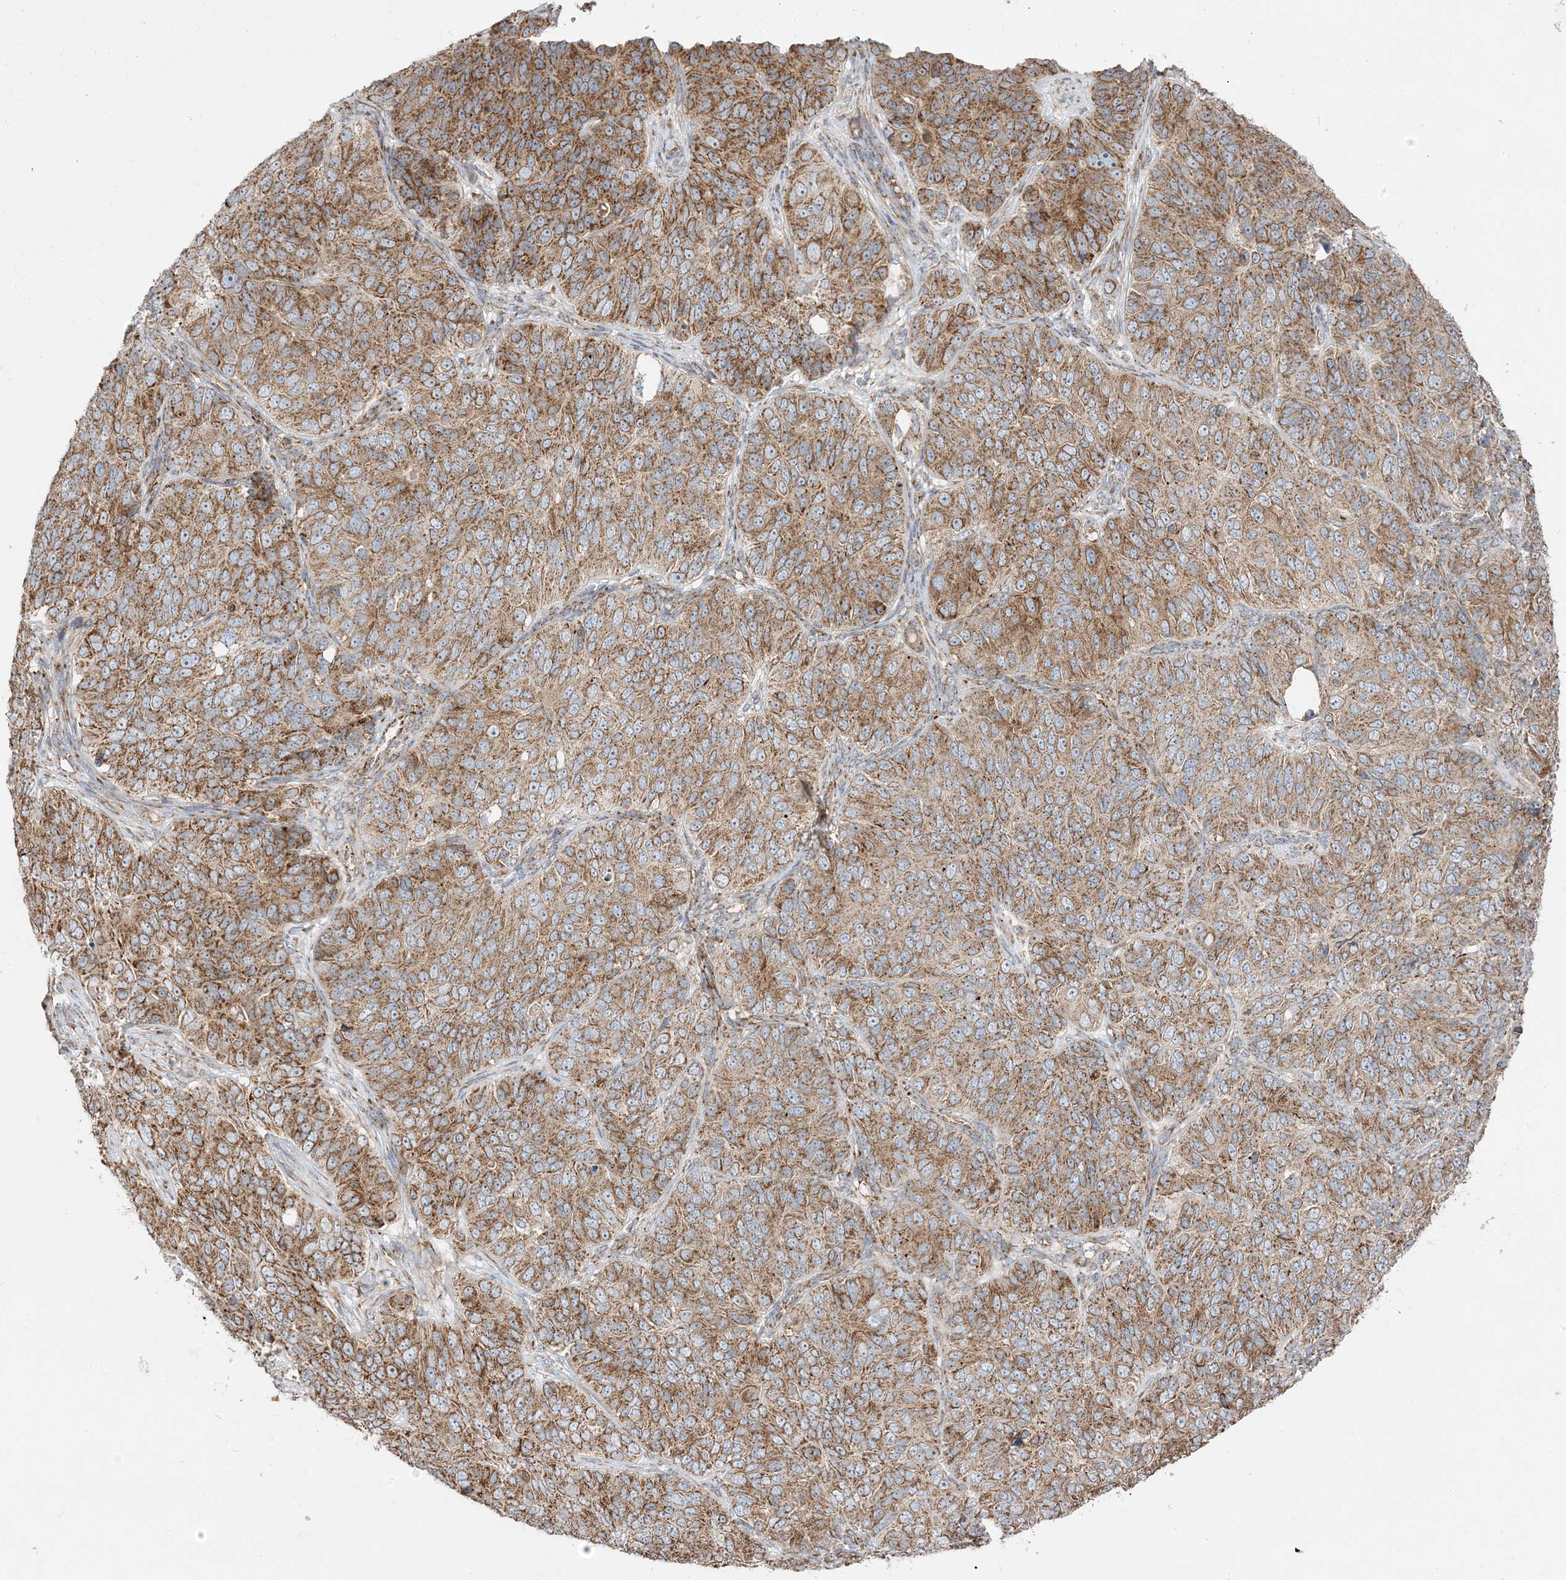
{"staining": {"intensity": "moderate", "quantity": ">75%", "location": "cytoplasmic/membranous"}, "tissue": "ovarian cancer", "cell_type": "Tumor cells", "image_type": "cancer", "snomed": [{"axis": "morphology", "description": "Carcinoma, endometroid"}, {"axis": "topography", "description": "Ovary"}], "caption": "The histopathology image demonstrates staining of endometroid carcinoma (ovarian), revealing moderate cytoplasmic/membranous protein staining (brown color) within tumor cells. (Brightfield microscopy of DAB IHC at high magnification).", "gene": "AARS2", "patient": {"sex": "female", "age": 51}}